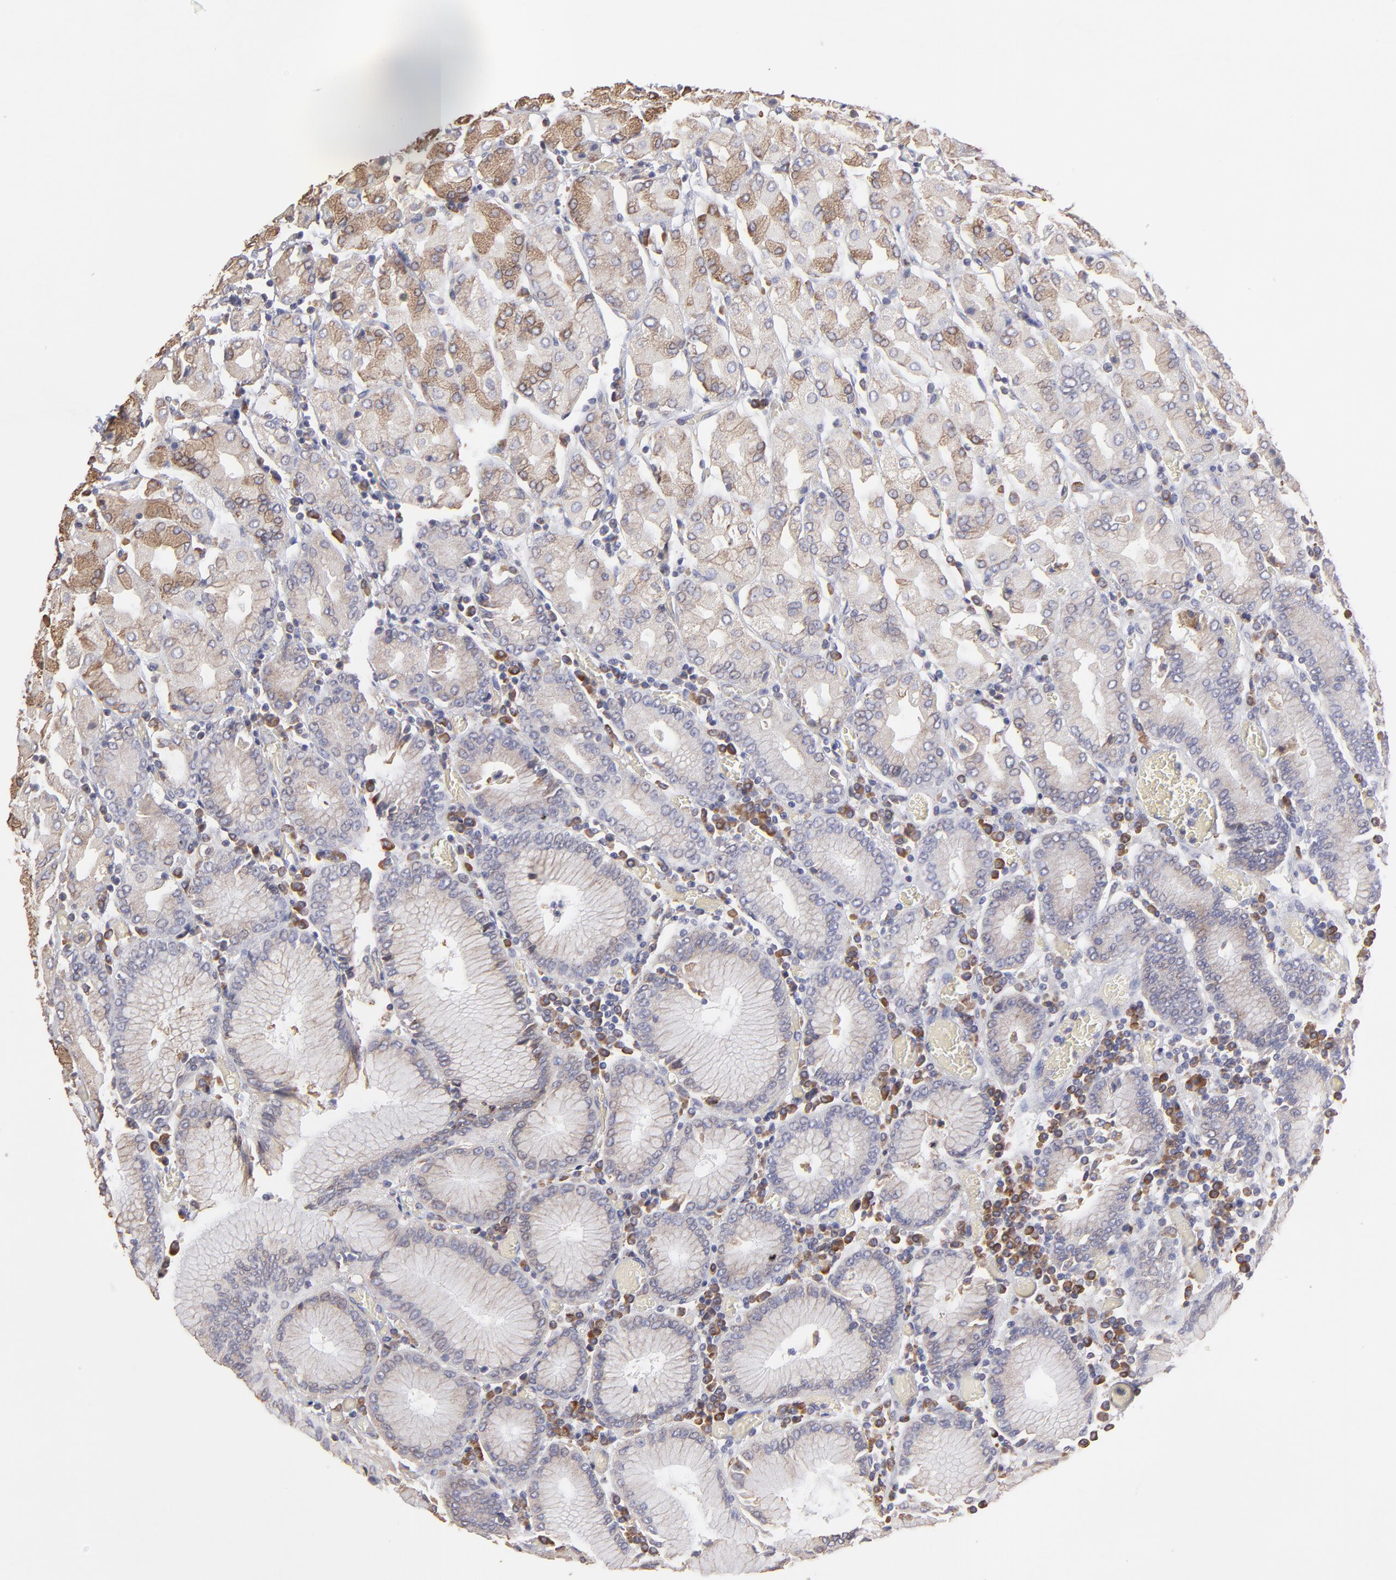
{"staining": {"intensity": "moderate", "quantity": "25%-75%", "location": "cytoplasmic/membranous"}, "tissue": "stomach", "cell_type": "Glandular cells", "image_type": "normal", "snomed": [{"axis": "morphology", "description": "Normal tissue, NOS"}, {"axis": "topography", "description": "Stomach, upper"}], "caption": "A micrograph showing moderate cytoplasmic/membranous positivity in about 25%-75% of glandular cells in benign stomach, as visualized by brown immunohistochemical staining.", "gene": "CALR", "patient": {"sex": "male", "age": 78}}